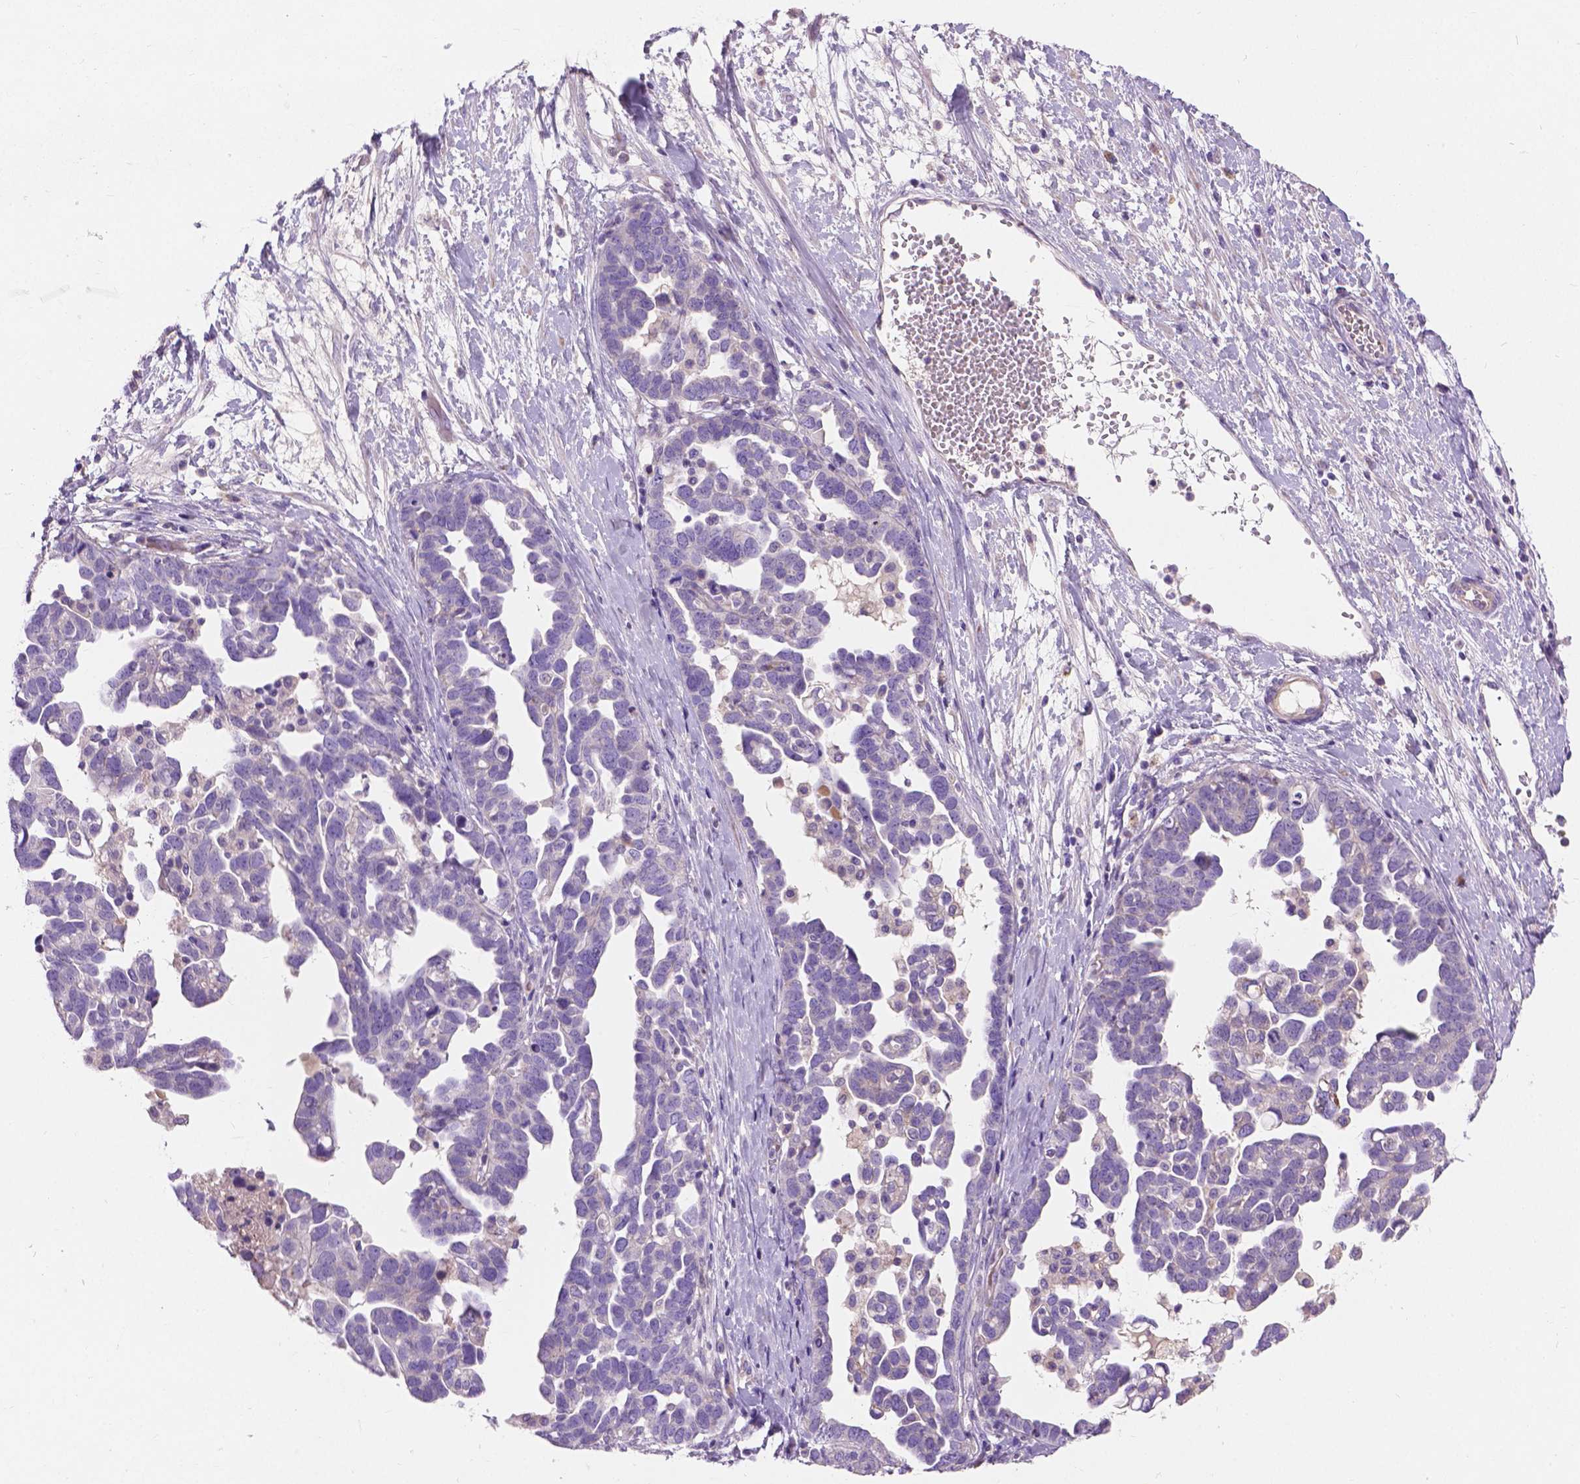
{"staining": {"intensity": "negative", "quantity": "none", "location": "none"}, "tissue": "ovarian cancer", "cell_type": "Tumor cells", "image_type": "cancer", "snomed": [{"axis": "morphology", "description": "Cystadenocarcinoma, serous, NOS"}, {"axis": "topography", "description": "Ovary"}], "caption": "A high-resolution image shows immunohistochemistry (IHC) staining of ovarian serous cystadenocarcinoma, which demonstrates no significant positivity in tumor cells.", "gene": "NOXO1", "patient": {"sex": "female", "age": 54}}